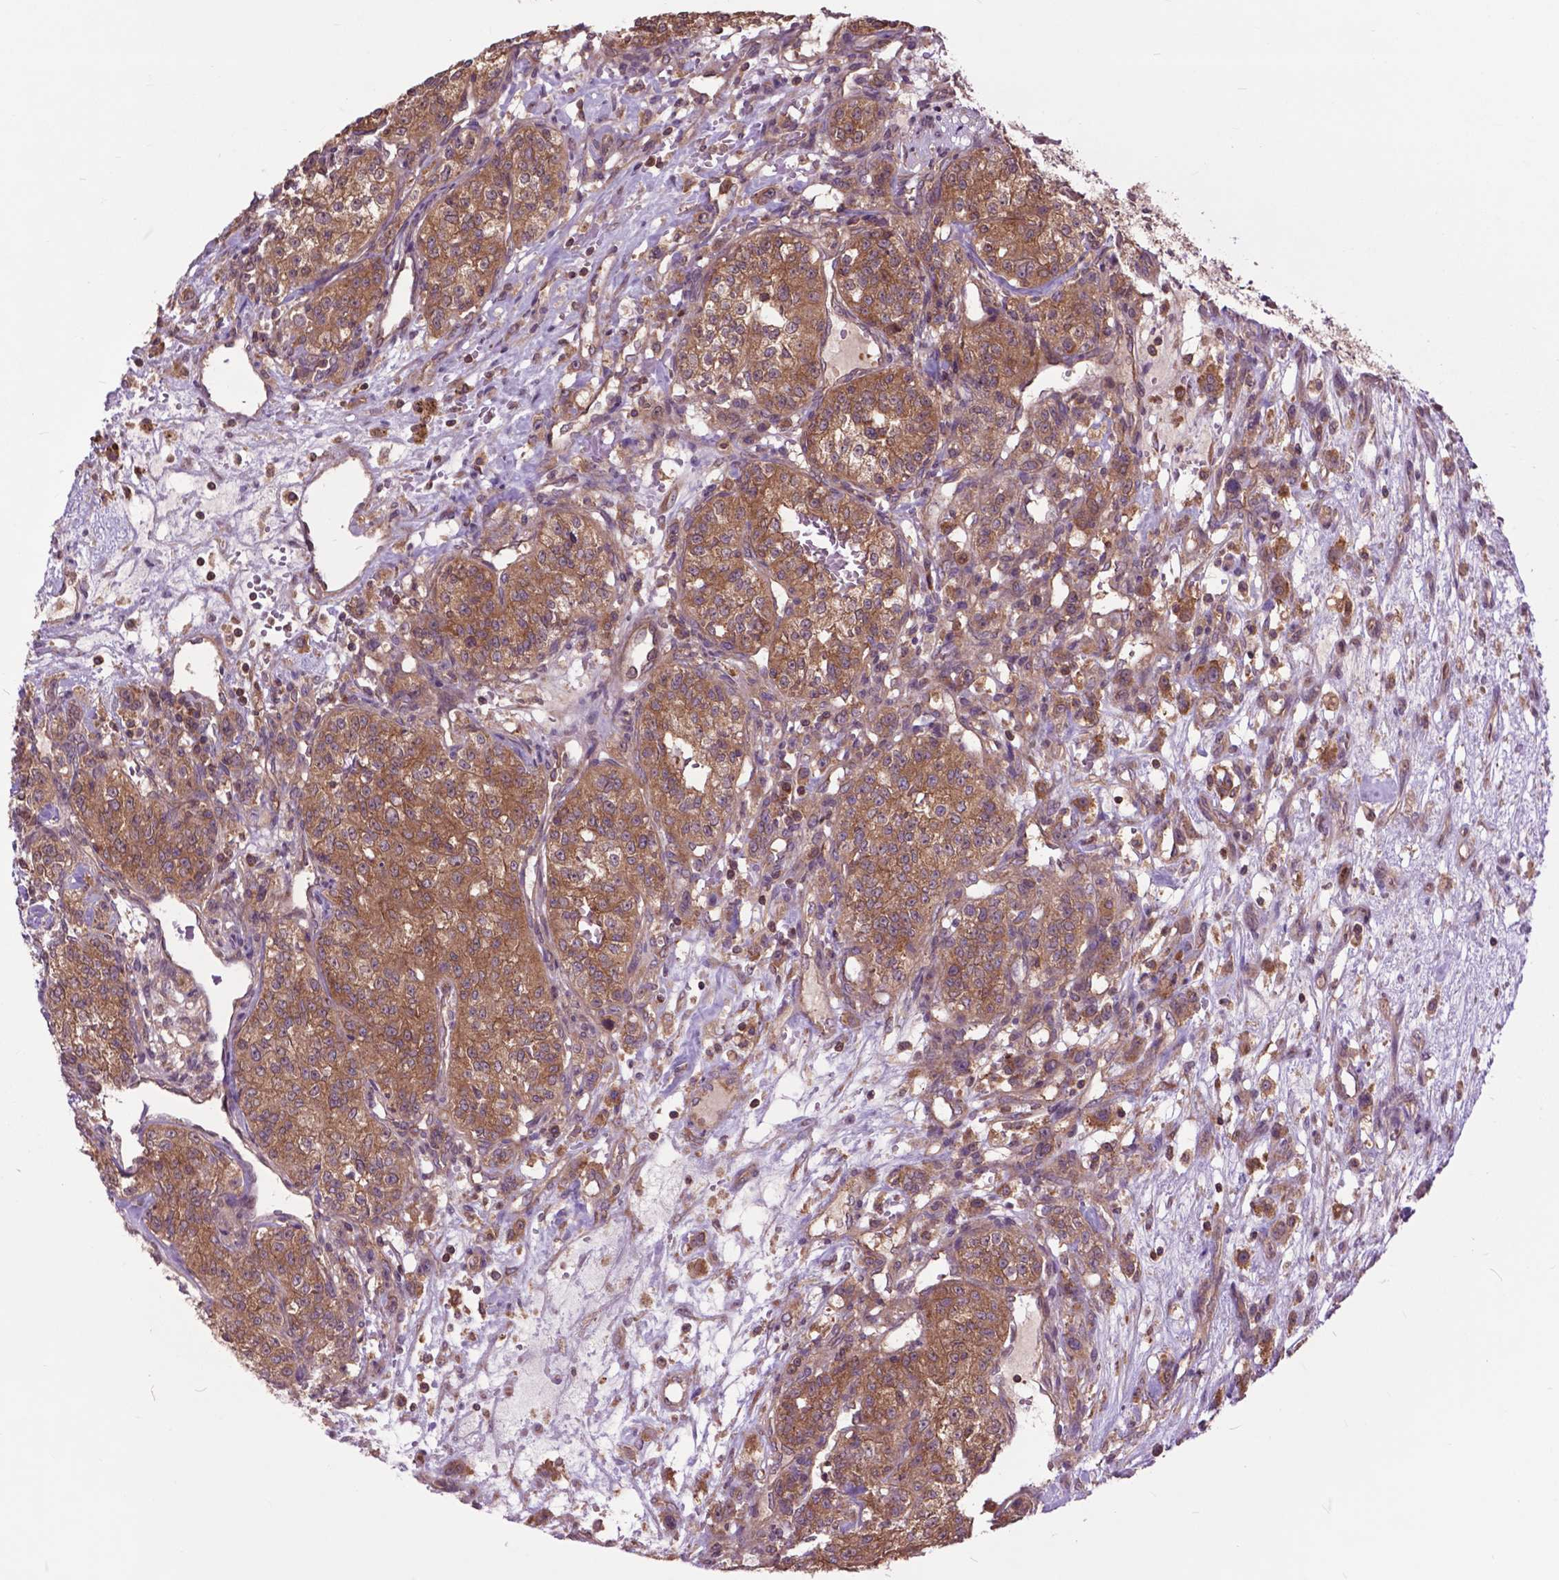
{"staining": {"intensity": "moderate", "quantity": ">75%", "location": "cytoplasmic/membranous"}, "tissue": "renal cancer", "cell_type": "Tumor cells", "image_type": "cancer", "snomed": [{"axis": "morphology", "description": "Adenocarcinoma, NOS"}, {"axis": "topography", "description": "Kidney"}], "caption": "Tumor cells display moderate cytoplasmic/membranous positivity in approximately >75% of cells in renal cancer.", "gene": "ARAF", "patient": {"sex": "female", "age": 63}}